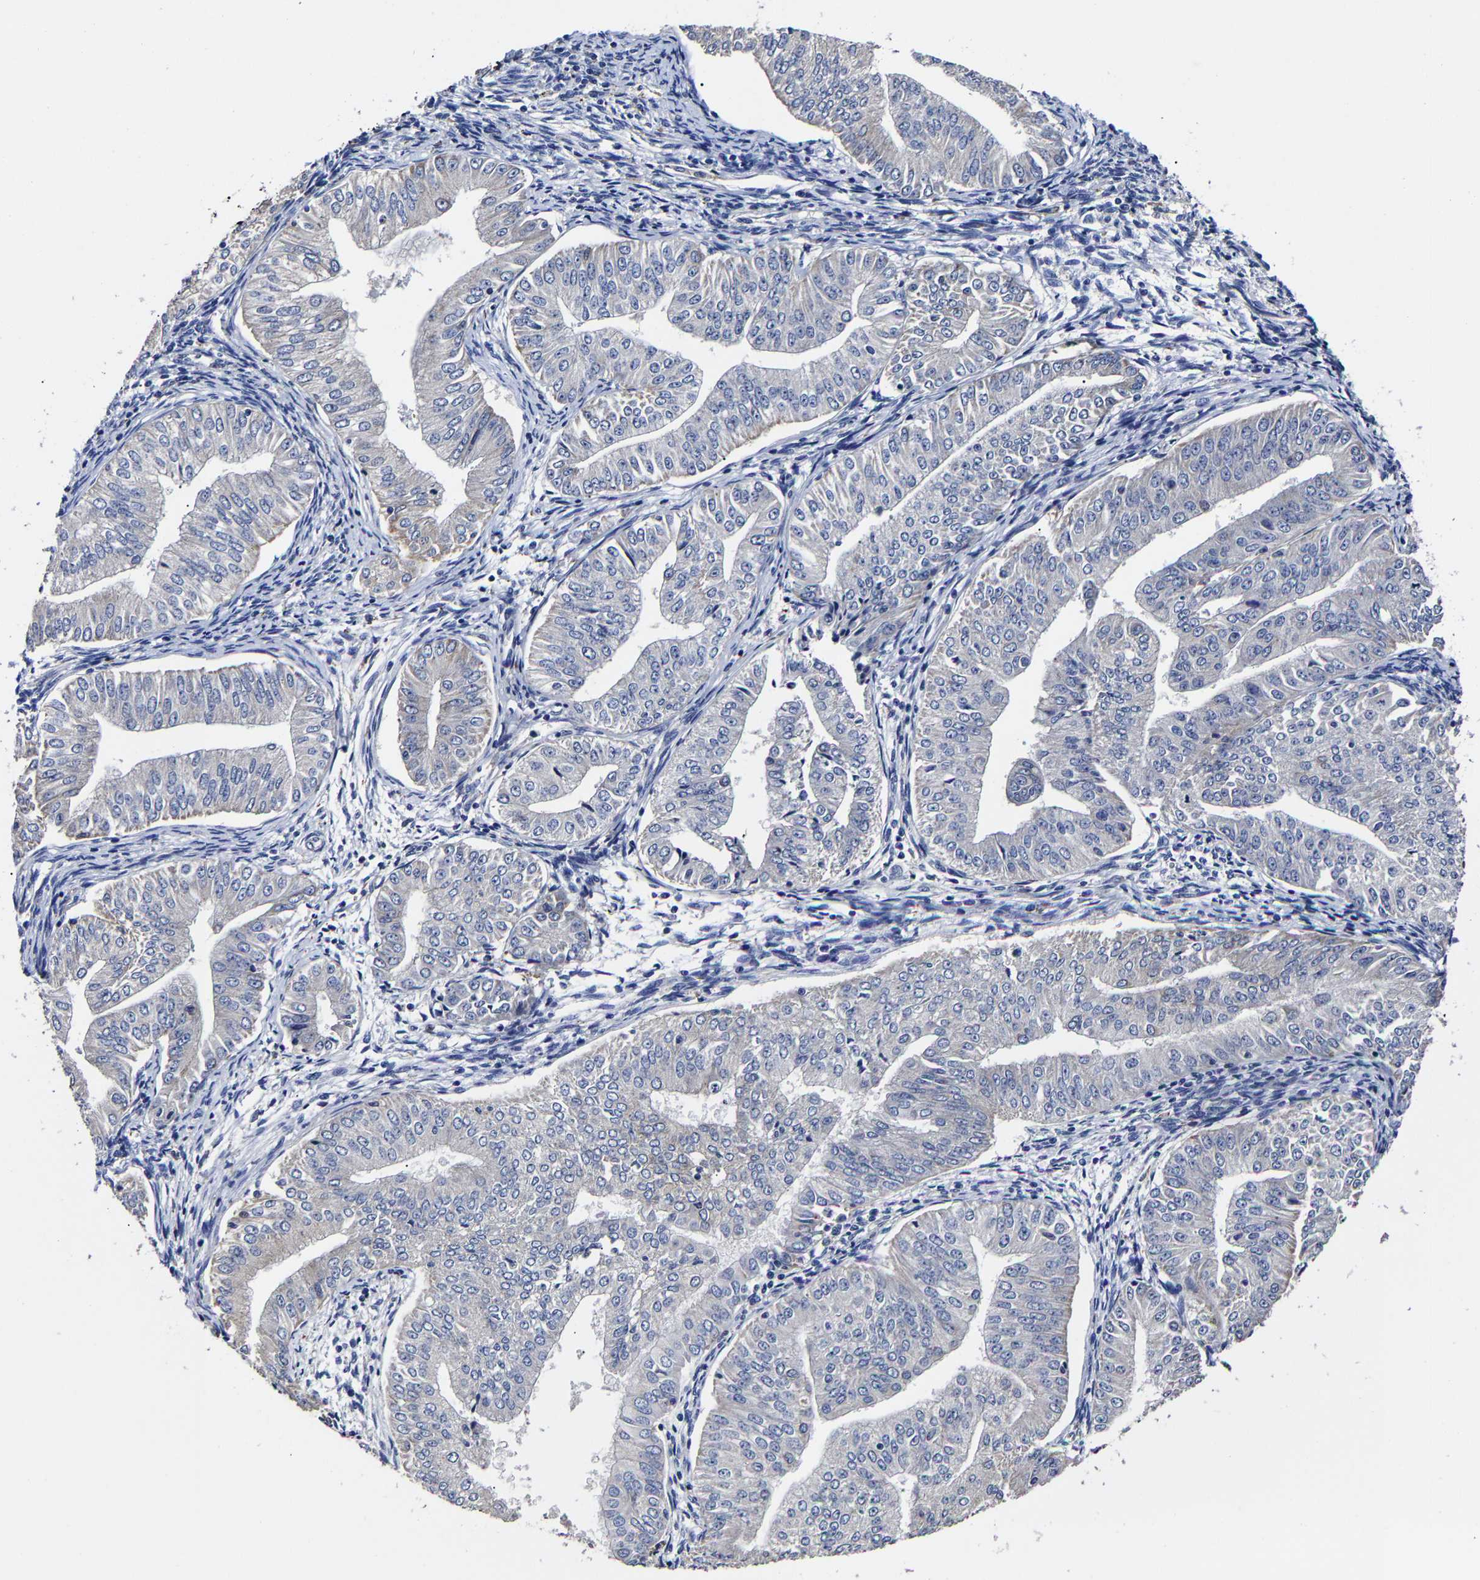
{"staining": {"intensity": "negative", "quantity": "none", "location": "none"}, "tissue": "endometrial cancer", "cell_type": "Tumor cells", "image_type": "cancer", "snomed": [{"axis": "morphology", "description": "Normal tissue, NOS"}, {"axis": "morphology", "description": "Adenocarcinoma, NOS"}, {"axis": "topography", "description": "Endometrium"}], "caption": "A micrograph of human endometrial cancer (adenocarcinoma) is negative for staining in tumor cells.", "gene": "AASS", "patient": {"sex": "female", "age": 53}}